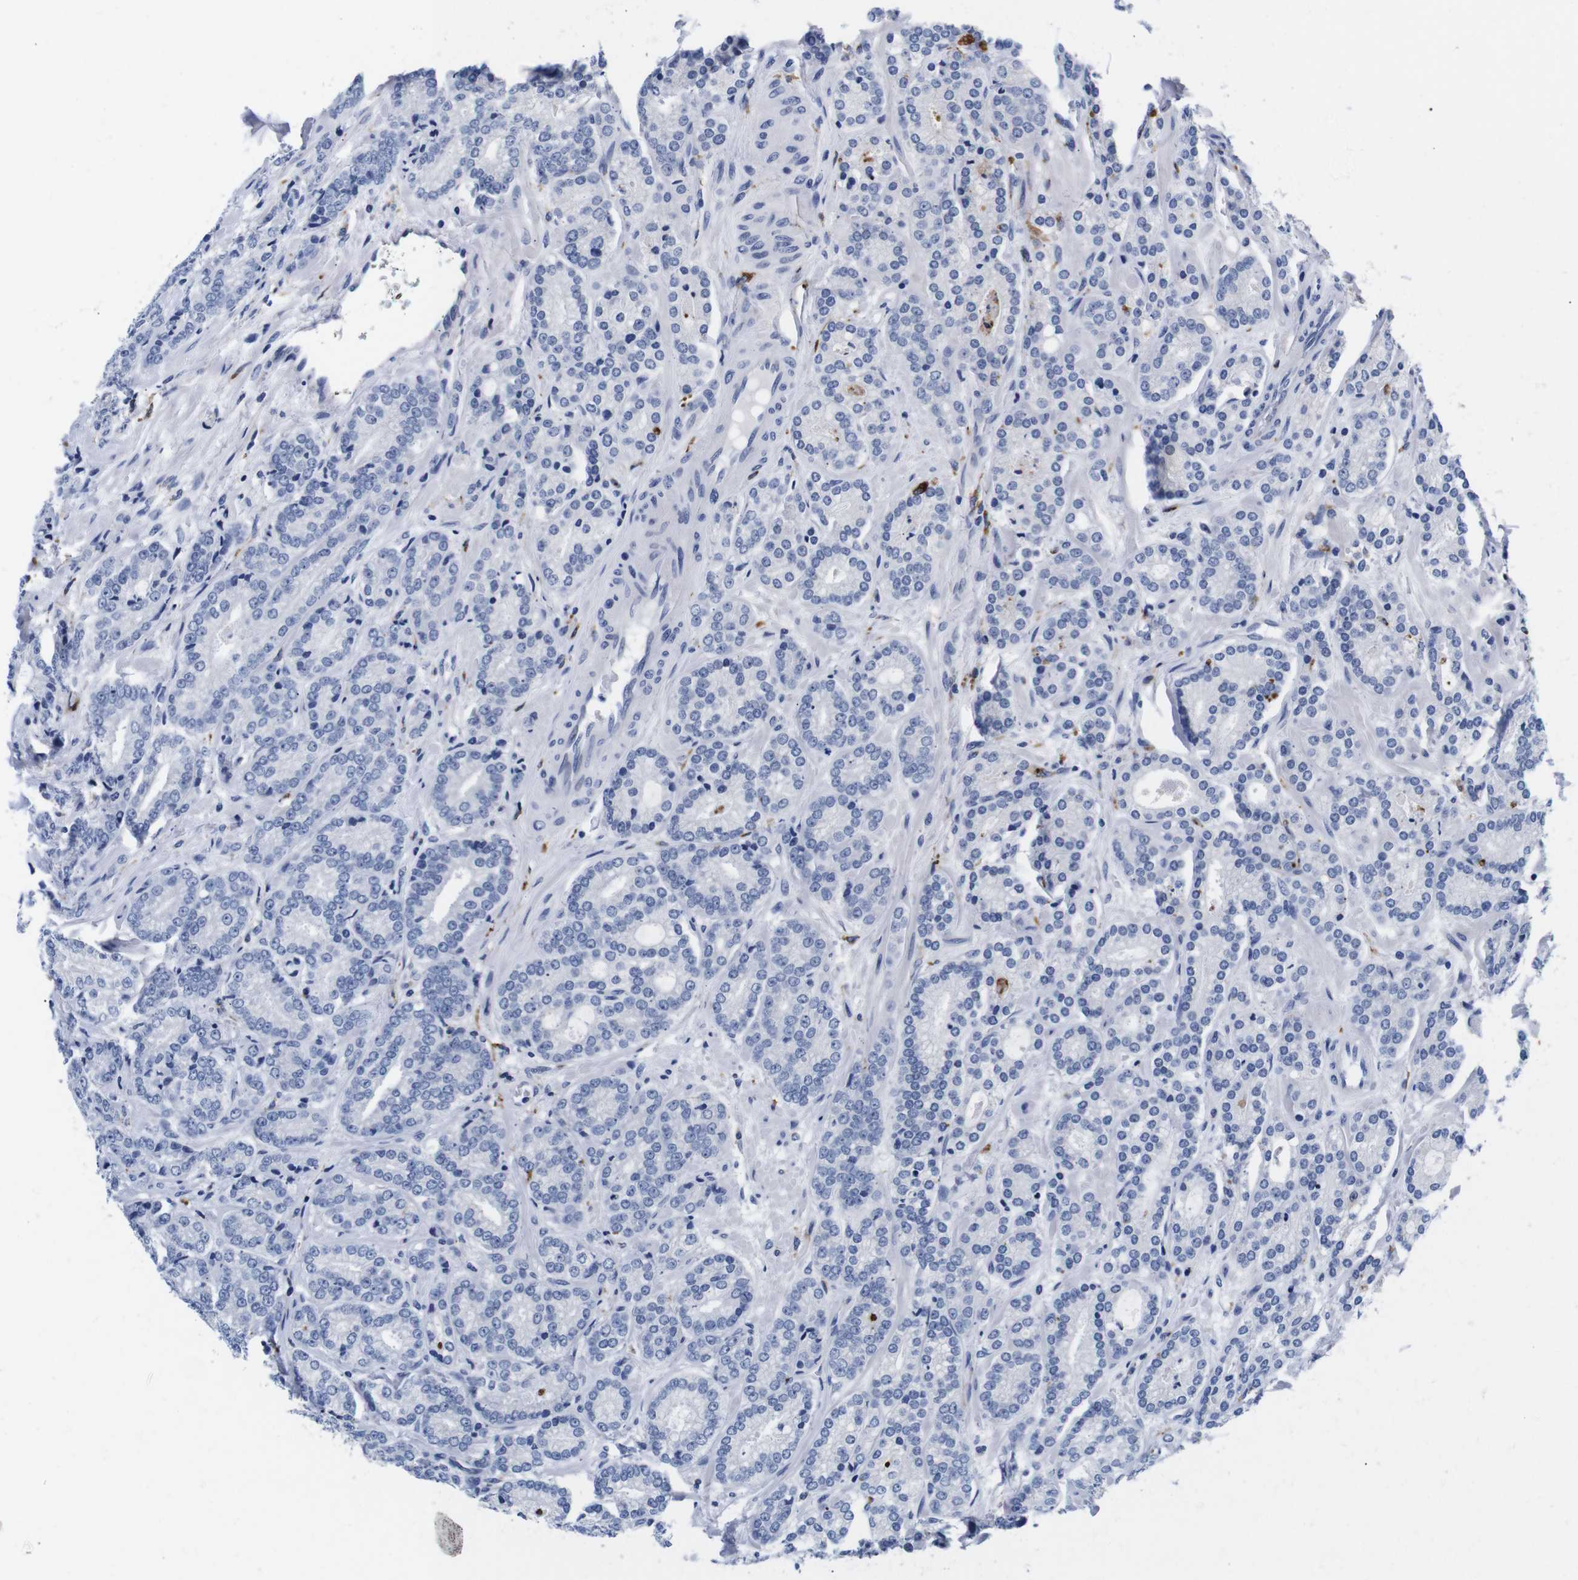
{"staining": {"intensity": "negative", "quantity": "none", "location": "none"}, "tissue": "prostate cancer", "cell_type": "Tumor cells", "image_type": "cancer", "snomed": [{"axis": "morphology", "description": "Adenocarcinoma, High grade"}, {"axis": "topography", "description": "Prostate"}], "caption": "DAB (3,3'-diaminobenzidine) immunohistochemical staining of high-grade adenocarcinoma (prostate) demonstrates no significant staining in tumor cells. Brightfield microscopy of IHC stained with DAB (3,3'-diaminobenzidine) (brown) and hematoxylin (blue), captured at high magnification.", "gene": "HLA-DMB", "patient": {"sex": "male", "age": 61}}